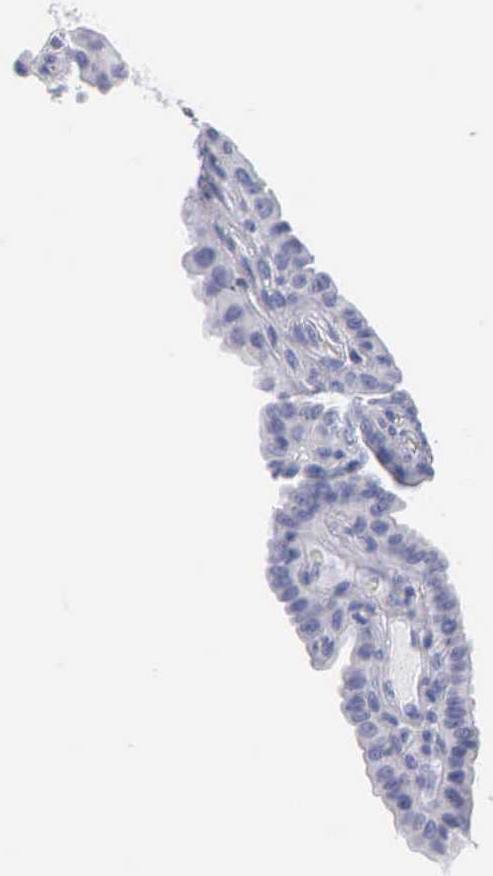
{"staining": {"intensity": "negative", "quantity": "none", "location": "none"}, "tissue": "thyroid cancer", "cell_type": "Tumor cells", "image_type": "cancer", "snomed": [{"axis": "morphology", "description": "Papillary adenocarcinoma, NOS"}, {"axis": "topography", "description": "Thyroid gland"}], "caption": "An immunohistochemistry image of papillary adenocarcinoma (thyroid) is shown. There is no staining in tumor cells of papillary adenocarcinoma (thyroid).", "gene": "CTSG", "patient": {"sex": "male", "age": 87}}